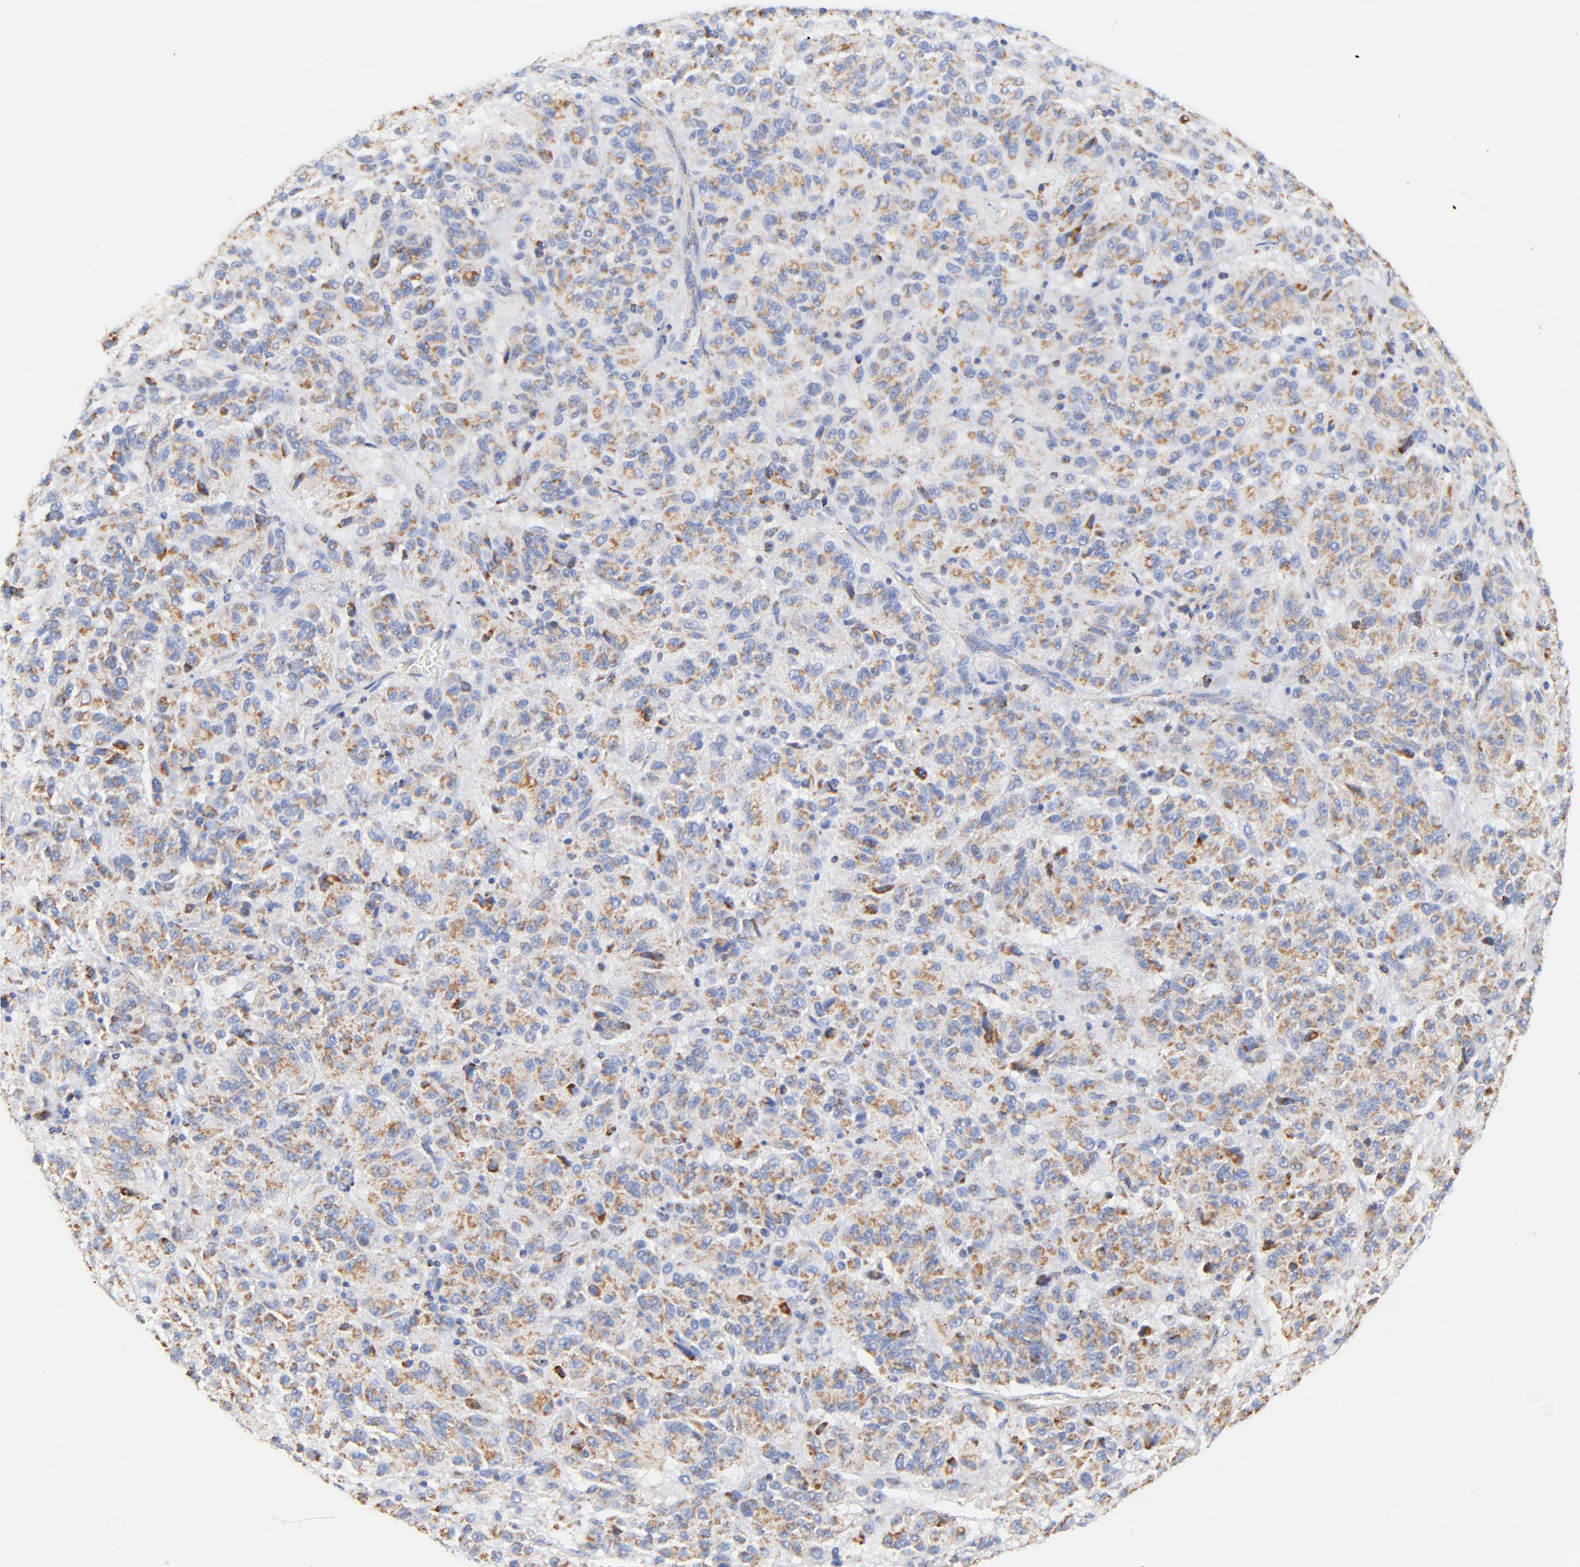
{"staining": {"intensity": "moderate", "quantity": ">75%", "location": "cytoplasmic/membranous"}, "tissue": "melanoma", "cell_type": "Tumor cells", "image_type": "cancer", "snomed": [{"axis": "morphology", "description": "Malignant melanoma, Metastatic site"}, {"axis": "topography", "description": "Lung"}], "caption": "Protein staining shows moderate cytoplasmic/membranous positivity in approximately >75% of tumor cells in melanoma.", "gene": "ATP5F1D", "patient": {"sex": "male", "age": 64}}